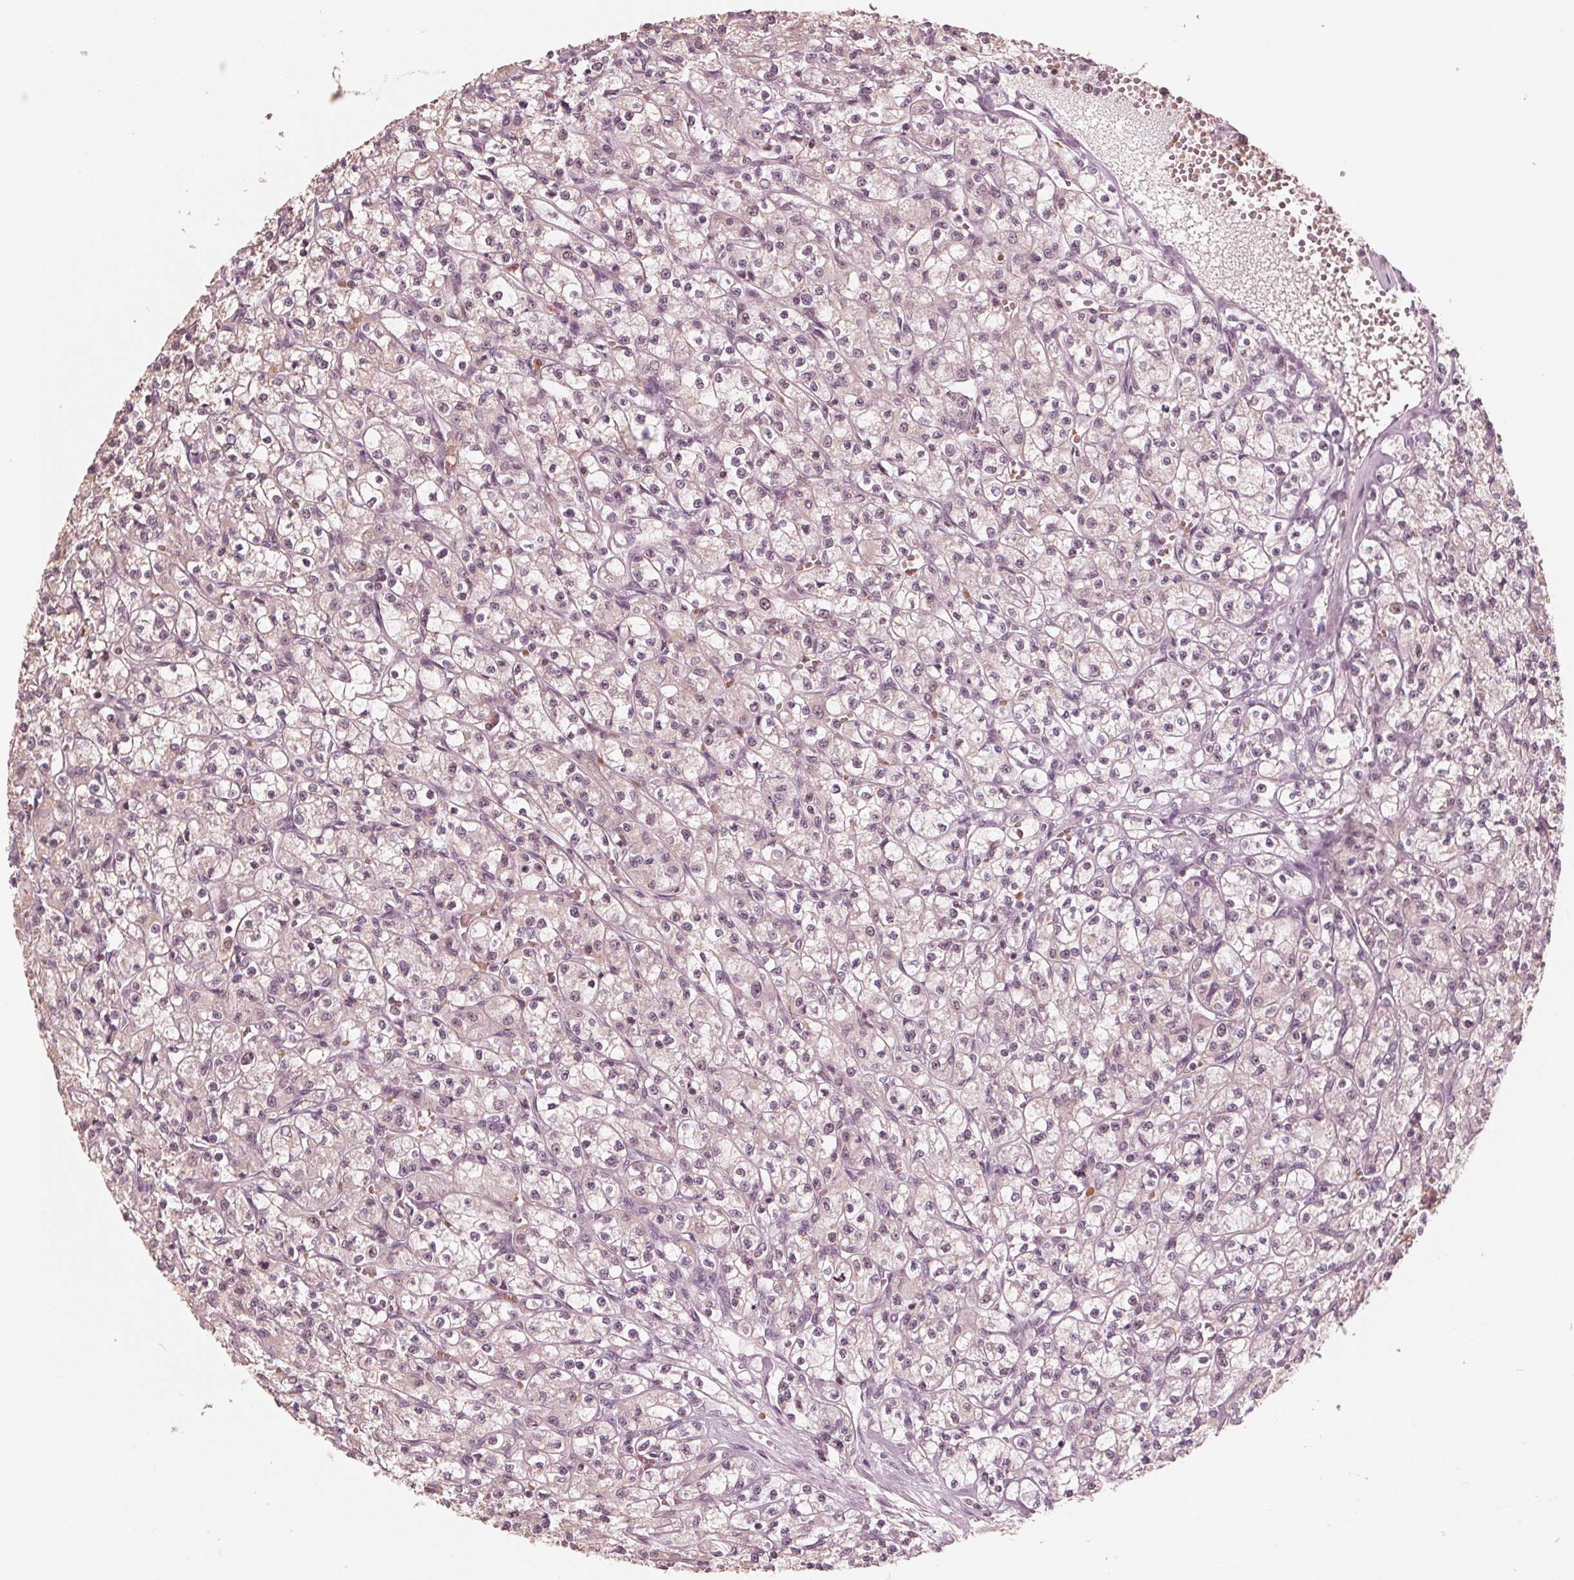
{"staining": {"intensity": "negative", "quantity": "none", "location": "none"}, "tissue": "renal cancer", "cell_type": "Tumor cells", "image_type": "cancer", "snomed": [{"axis": "morphology", "description": "Adenocarcinoma, NOS"}, {"axis": "topography", "description": "Kidney"}], "caption": "Image shows no significant protein expression in tumor cells of renal adenocarcinoma.", "gene": "HIRIP3", "patient": {"sex": "female", "age": 70}}